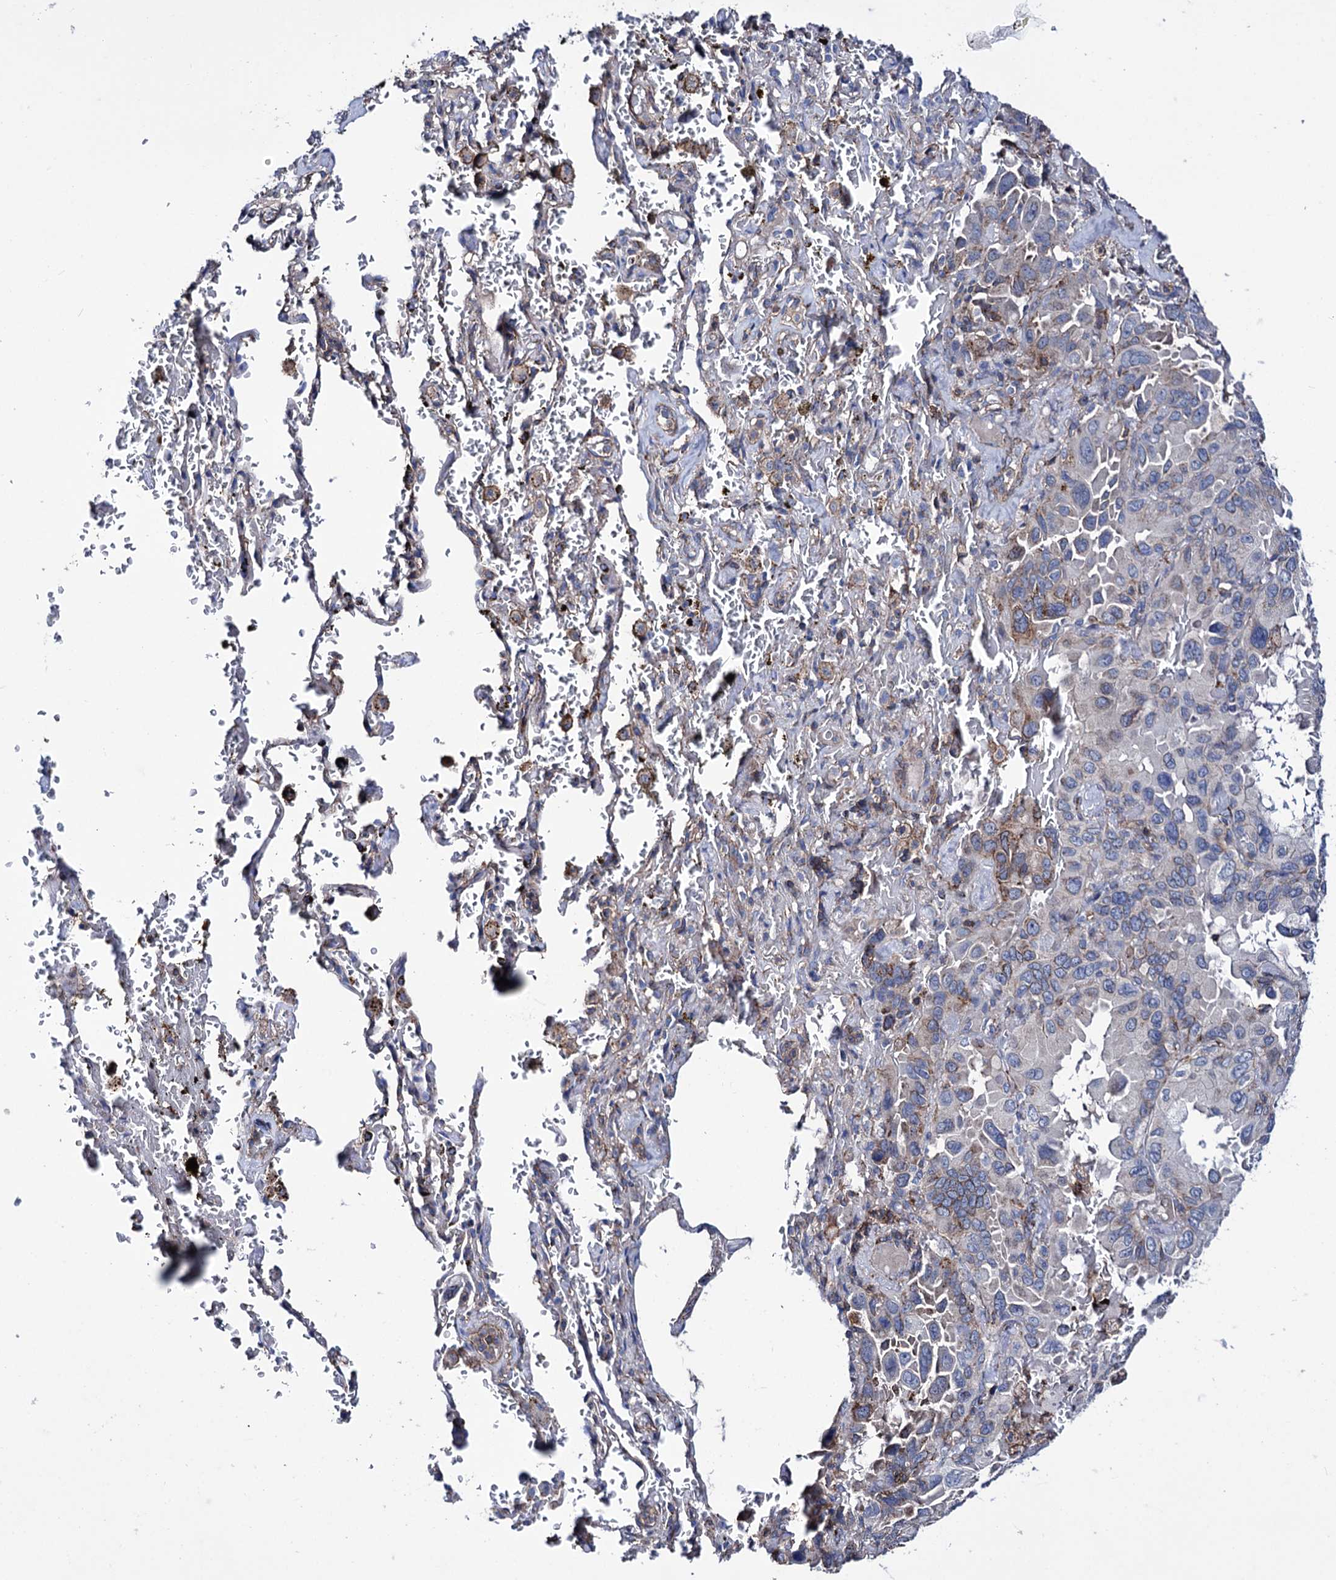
{"staining": {"intensity": "weak", "quantity": "<25%", "location": "cytoplasmic/membranous"}, "tissue": "lung cancer", "cell_type": "Tumor cells", "image_type": "cancer", "snomed": [{"axis": "morphology", "description": "Adenocarcinoma, NOS"}, {"axis": "topography", "description": "Lung"}], "caption": "The photomicrograph reveals no significant staining in tumor cells of adenocarcinoma (lung).", "gene": "DEF6", "patient": {"sex": "male", "age": 64}}